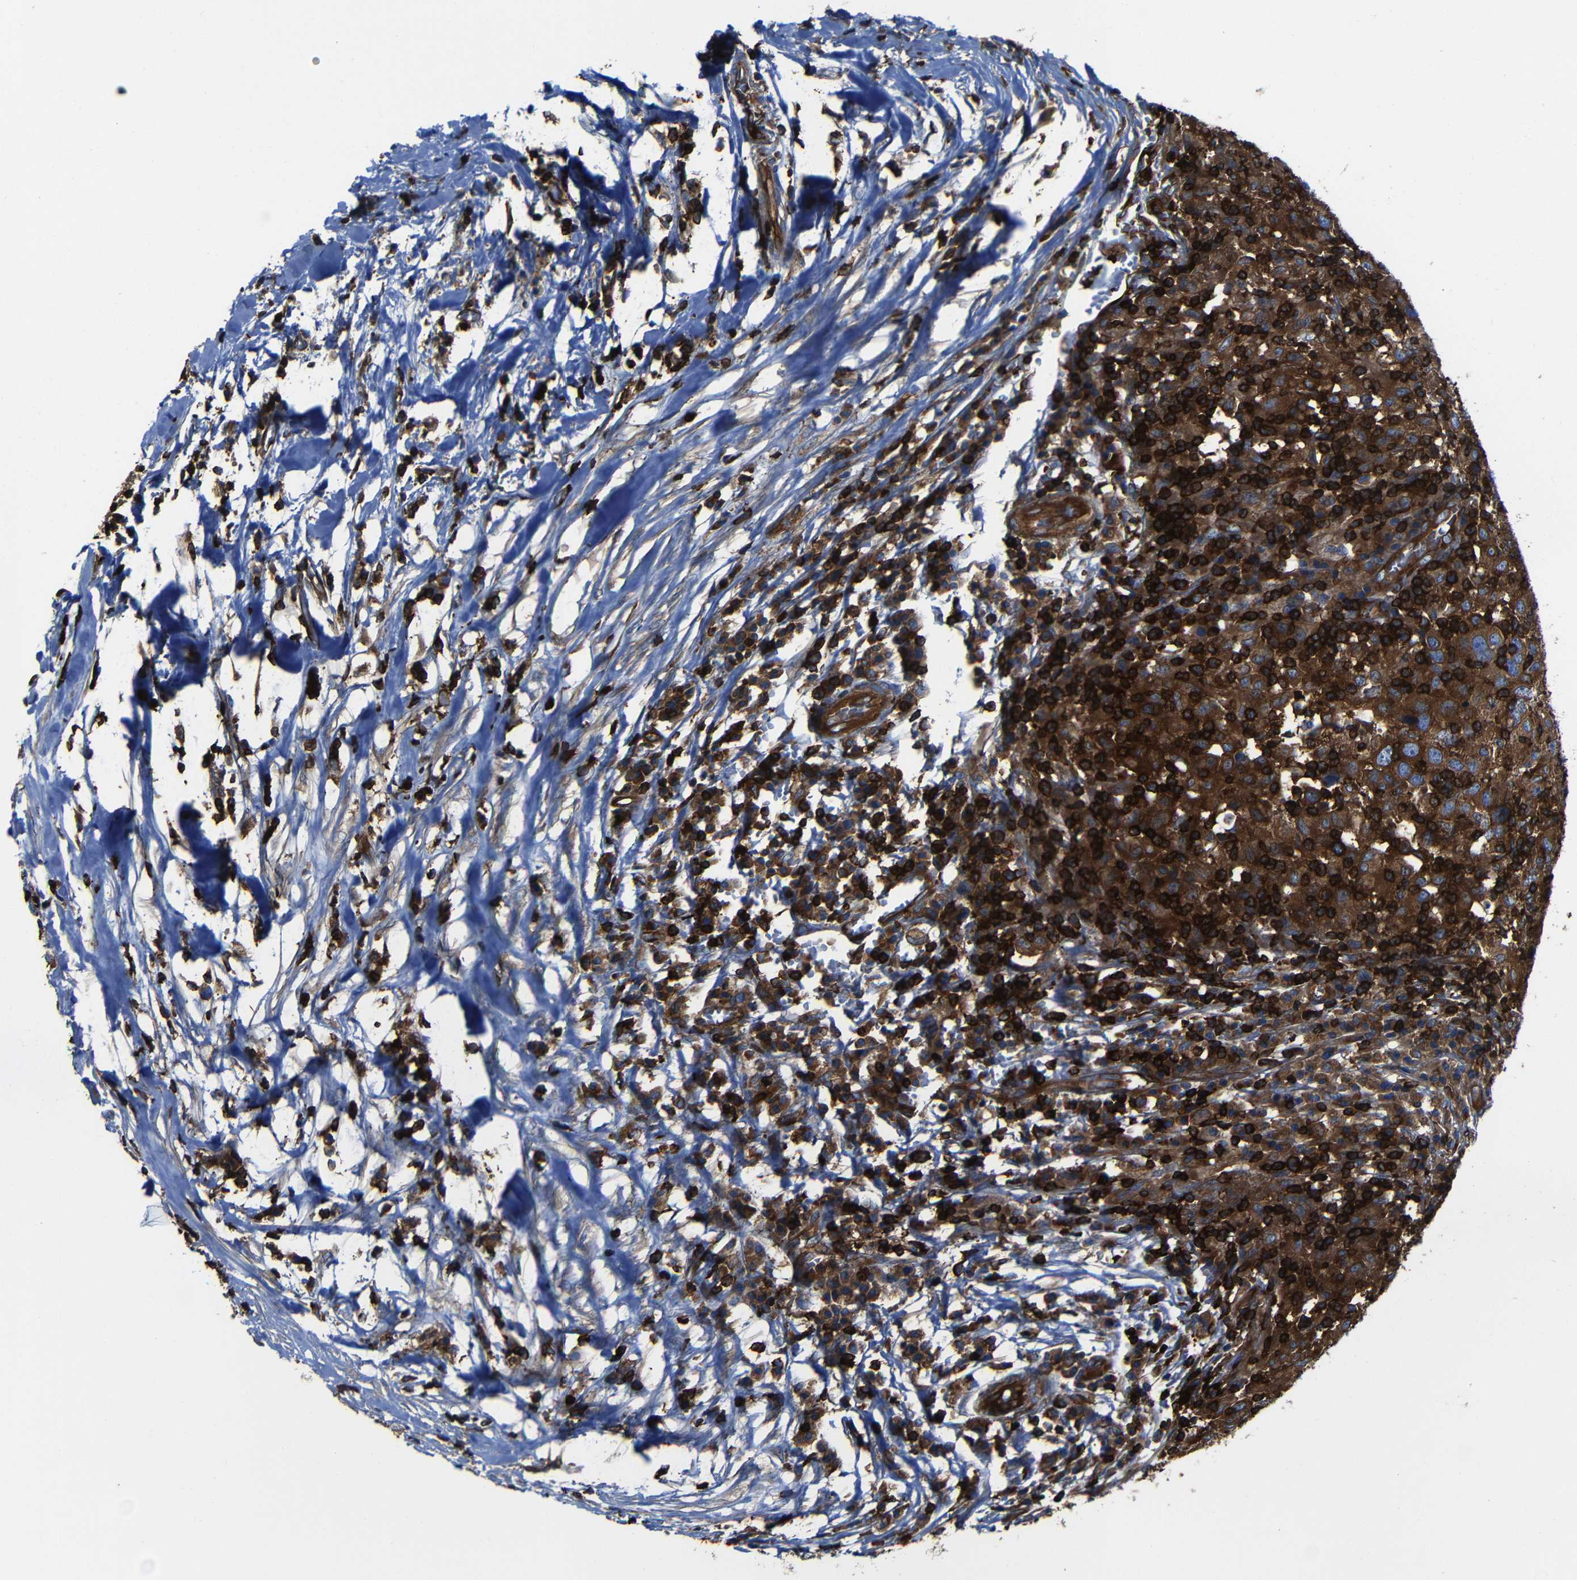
{"staining": {"intensity": "strong", "quantity": ">75%", "location": "cytoplasmic/membranous"}, "tissue": "head and neck cancer", "cell_type": "Tumor cells", "image_type": "cancer", "snomed": [{"axis": "morphology", "description": "Adenocarcinoma, NOS"}, {"axis": "topography", "description": "Salivary gland"}, {"axis": "topography", "description": "Head-Neck"}], "caption": "IHC (DAB (3,3'-diaminobenzidine)) staining of adenocarcinoma (head and neck) displays strong cytoplasmic/membranous protein expression in approximately >75% of tumor cells.", "gene": "ARHGEF1", "patient": {"sex": "female", "age": 65}}